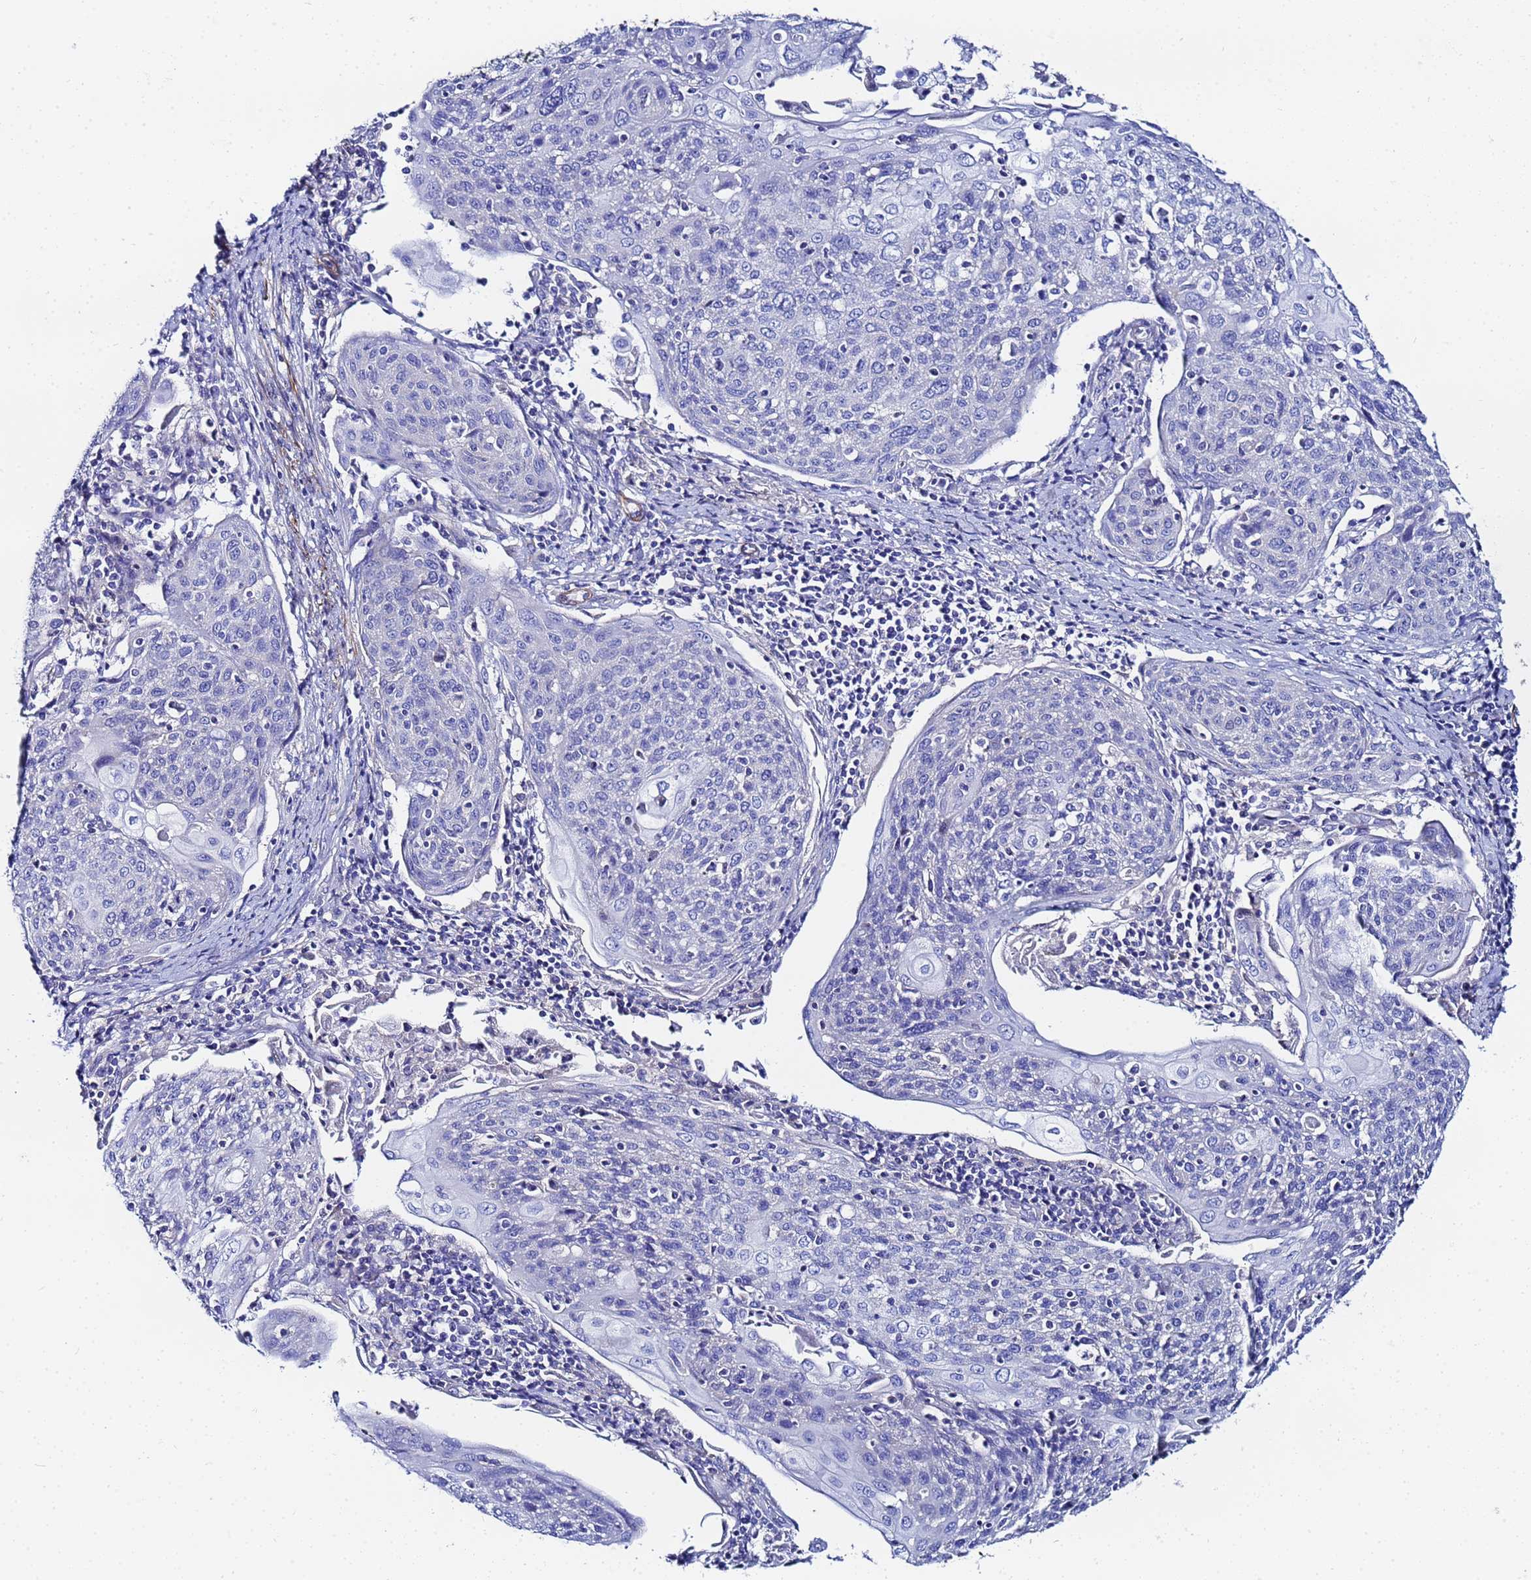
{"staining": {"intensity": "negative", "quantity": "none", "location": "none"}, "tissue": "cervical cancer", "cell_type": "Tumor cells", "image_type": "cancer", "snomed": [{"axis": "morphology", "description": "Squamous cell carcinoma, NOS"}, {"axis": "topography", "description": "Cervix"}], "caption": "IHC image of neoplastic tissue: cervical squamous cell carcinoma stained with DAB (3,3'-diaminobenzidine) displays no significant protein expression in tumor cells.", "gene": "RAB39B", "patient": {"sex": "female", "age": 67}}